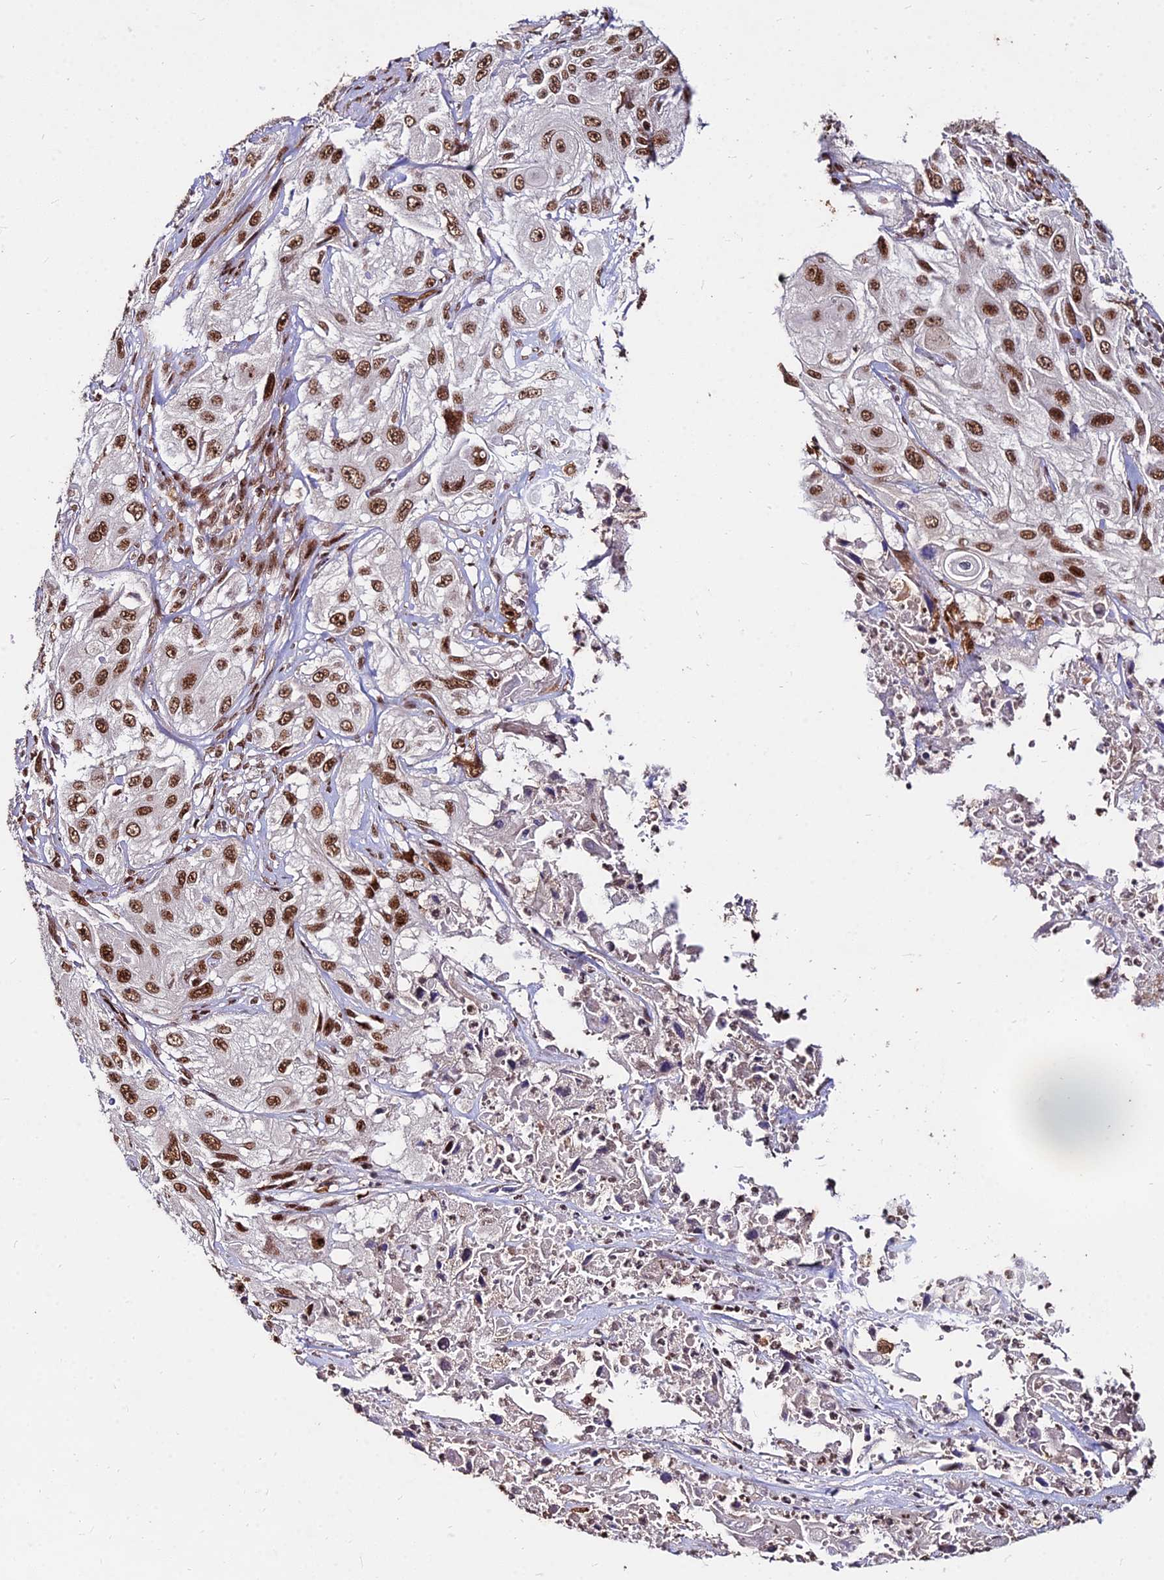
{"staining": {"intensity": "strong", "quantity": ">75%", "location": "nuclear"}, "tissue": "cervical cancer", "cell_type": "Tumor cells", "image_type": "cancer", "snomed": [{"axis": "morphology", "description": "Squamous cell carcinoma, NOS"}, {"axis": "topography", "description": "Cervix"}], "caption": "Protein expression analysis of human cervical cancer reveals strong nuclear positivity in about >75% of tumor cells.", "gene": "ZBED4", "patient": {"sex": "female", "age": 42}}